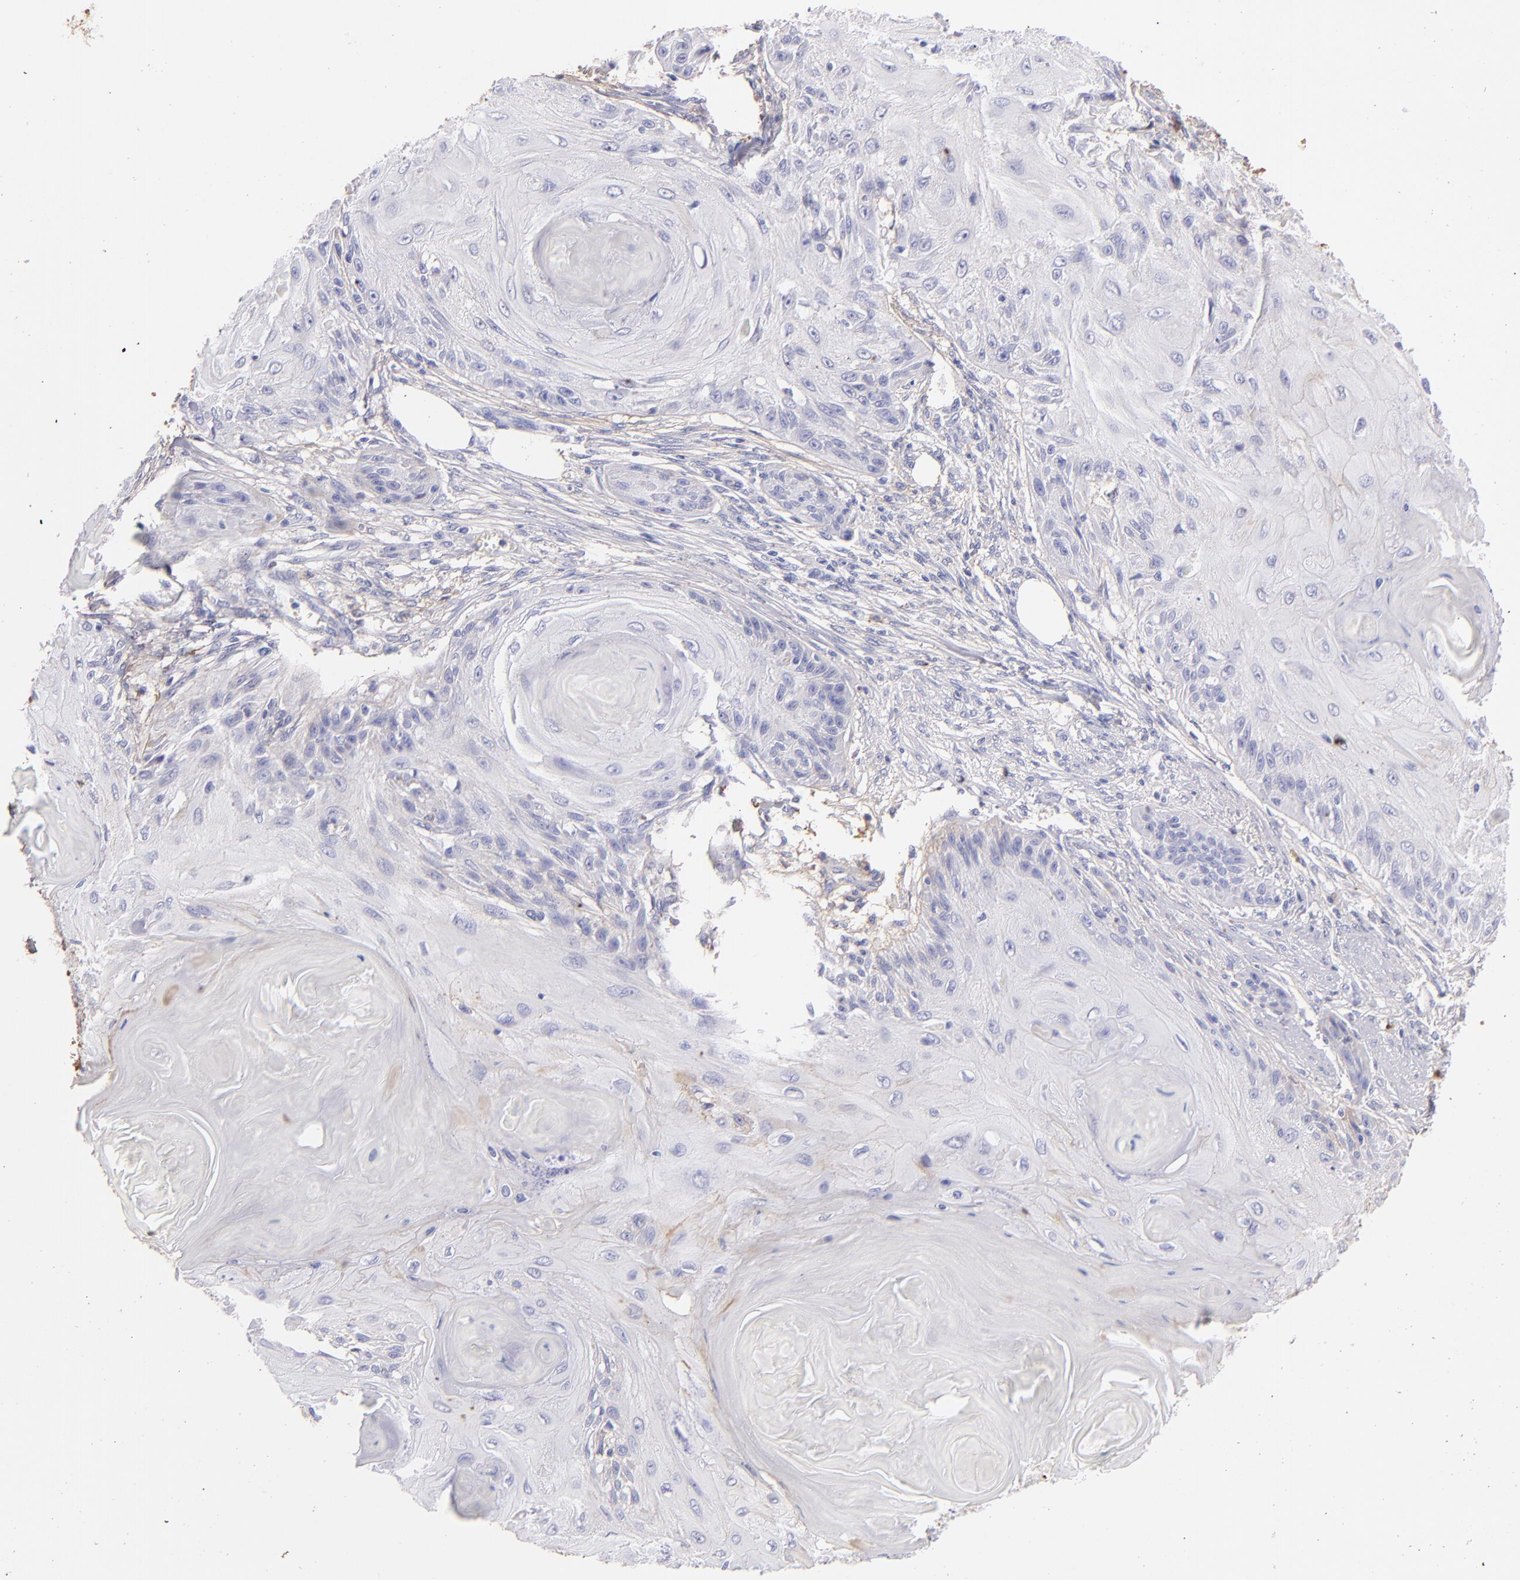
{"staining": {"intensity": "negative", "quantity": "none", "location": "none"}, "tissue": "skin cancer", "cell_type": "Tumor cells", "image_type": "cancer", "snomed": [{"axis": "morphology", "description": "Squamous cell carcinoma, NOS"}, {"axis": "topography", "description": "Skin"}], "caption": "Immunohistochemistry of human skin squamous cell carcinoma shows no expression in tumor cells.", "gene": "FGB", "patient": {"sex": "female", "age": 88}}